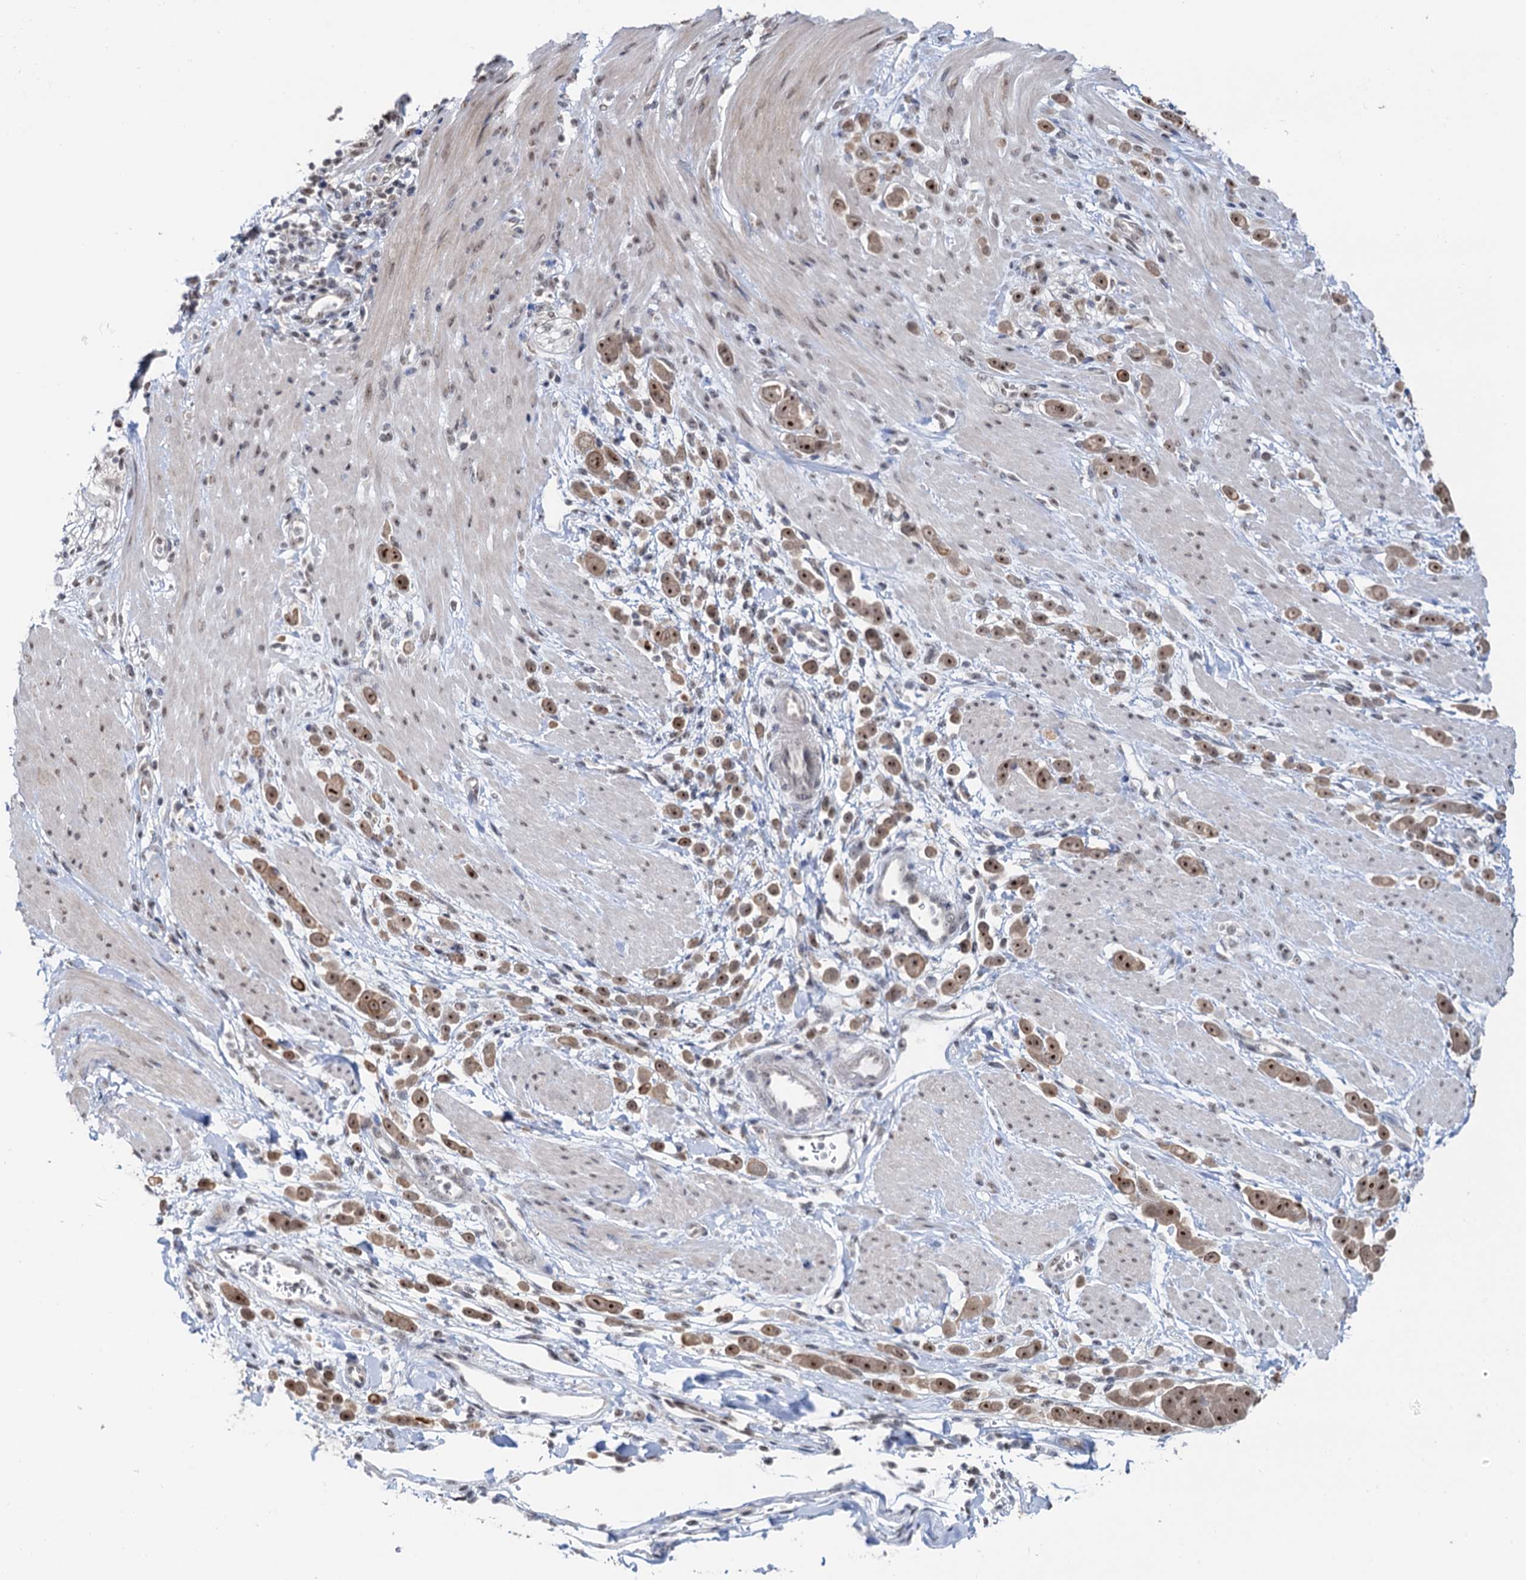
{"staining": {"intensity": "moderate", "quantity": ">75%", "location": "cytoplasmic/membranous,nuclear"}, "tissue": "pancreatic cancer", "cell_type": "Tumor cells", "image_type": "cancer", "snomed": [{"axis": "morphology", "description": "Normal tissue, NOS"}, {"axis": "morphology", "description": "Adenocarcinoma, NOS"}, {"axis": "topography", "description": "Pancreas"}], "caption": "Pancreatic cancer (adenocarcinoma) stained with immunohistochemistry (IHC) exhibits moderate cytoplasmic/membranous and nuclear expression in about >75% of tumor cells.", "gene": "NAT10", "patient": {"sex": "female", "age": 64}}